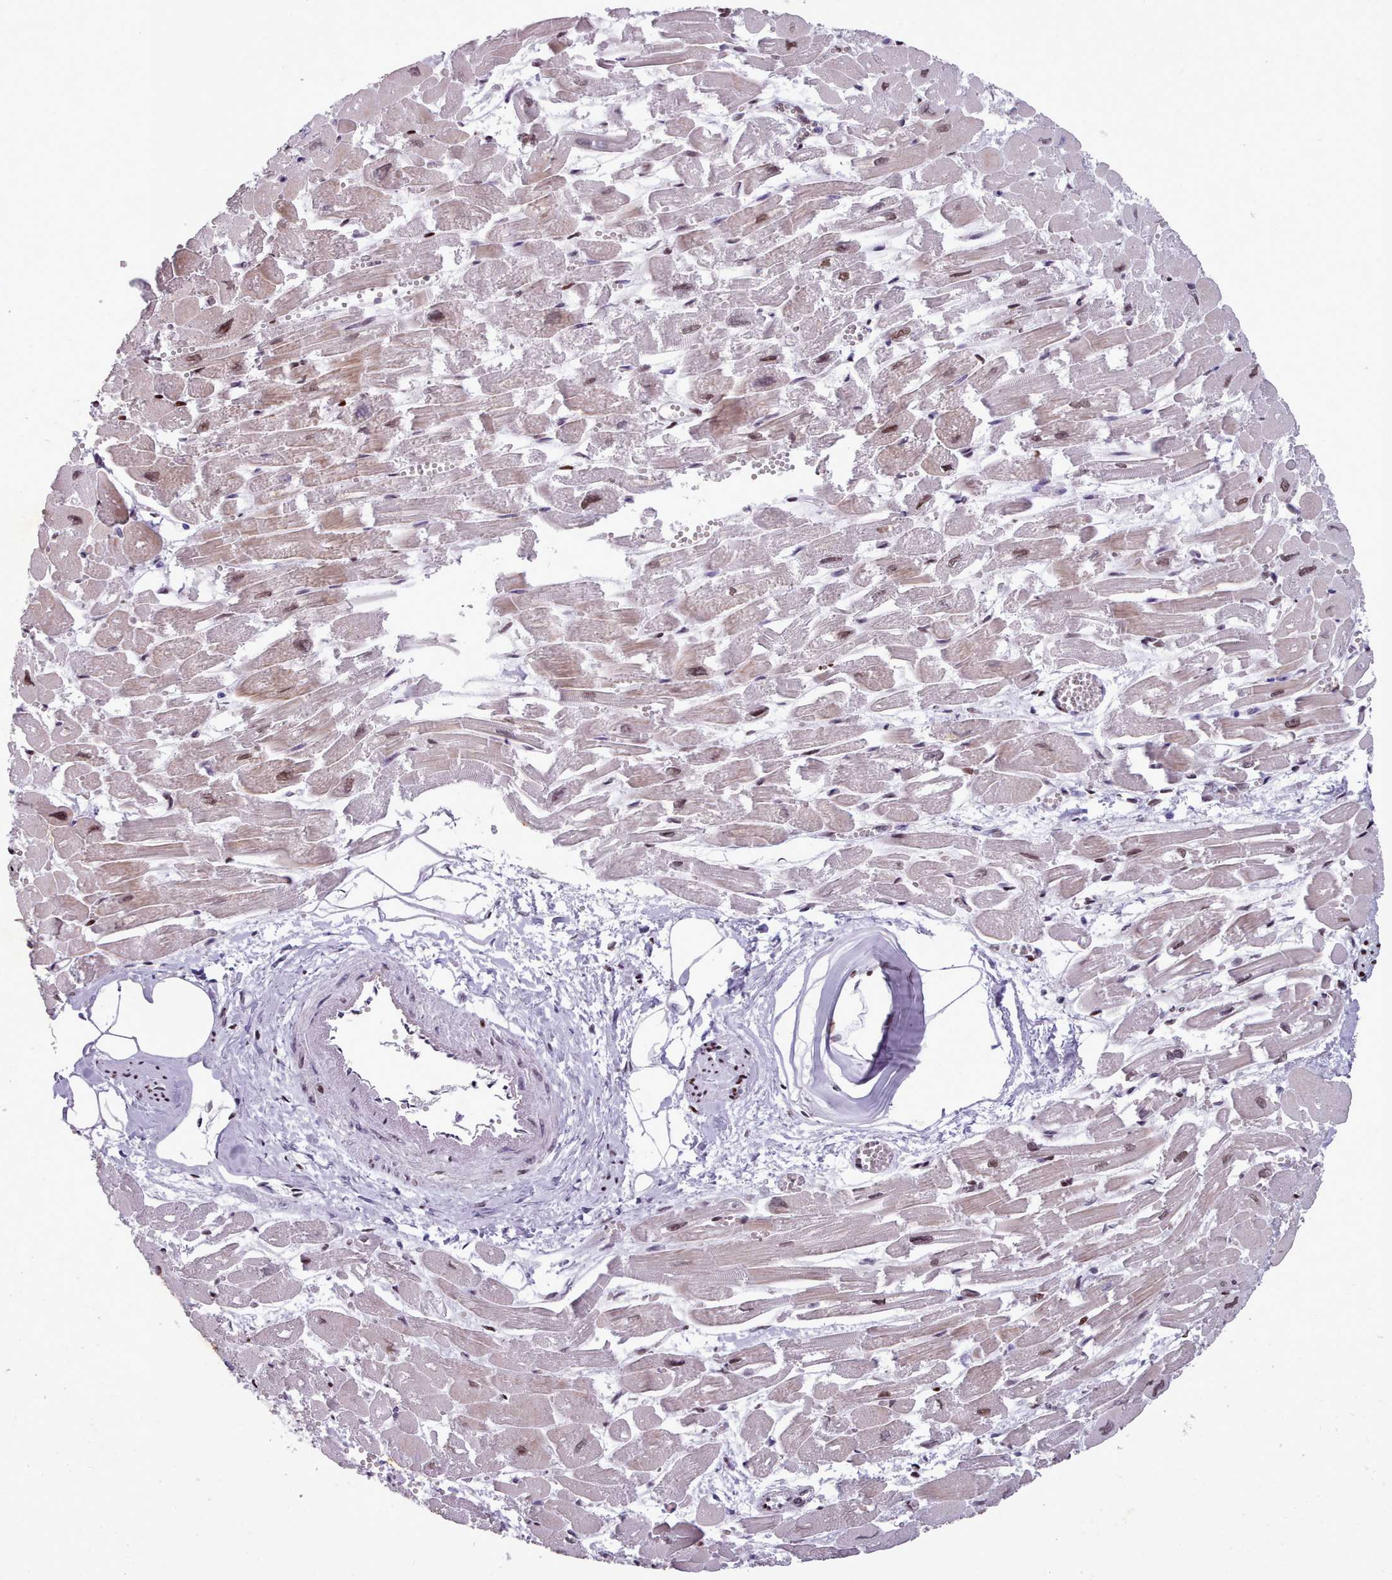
{"staining": {"intensity": "moderate", "quantity": ">75%", "location": "cytoplasmic/membranous,nuclear"}, "tissue": "heart muscle", "cell_type": "Cardiomyocytes", "image_type": "normal", "snomed": [{"axis": "morphology", "description": "Normal tissue, NOS"}, {"axis": "topography", "description": "Heart"}], "caption": "The image demonstrates immunohistochemical staining of normal heart muscle. There is moderate cytoplasmic/membranous,nuclear positivity is identified in about >75% of cardiomyocytes.", "gene": "KCNT2", "patient": {"sex": "male", "age": 54}}